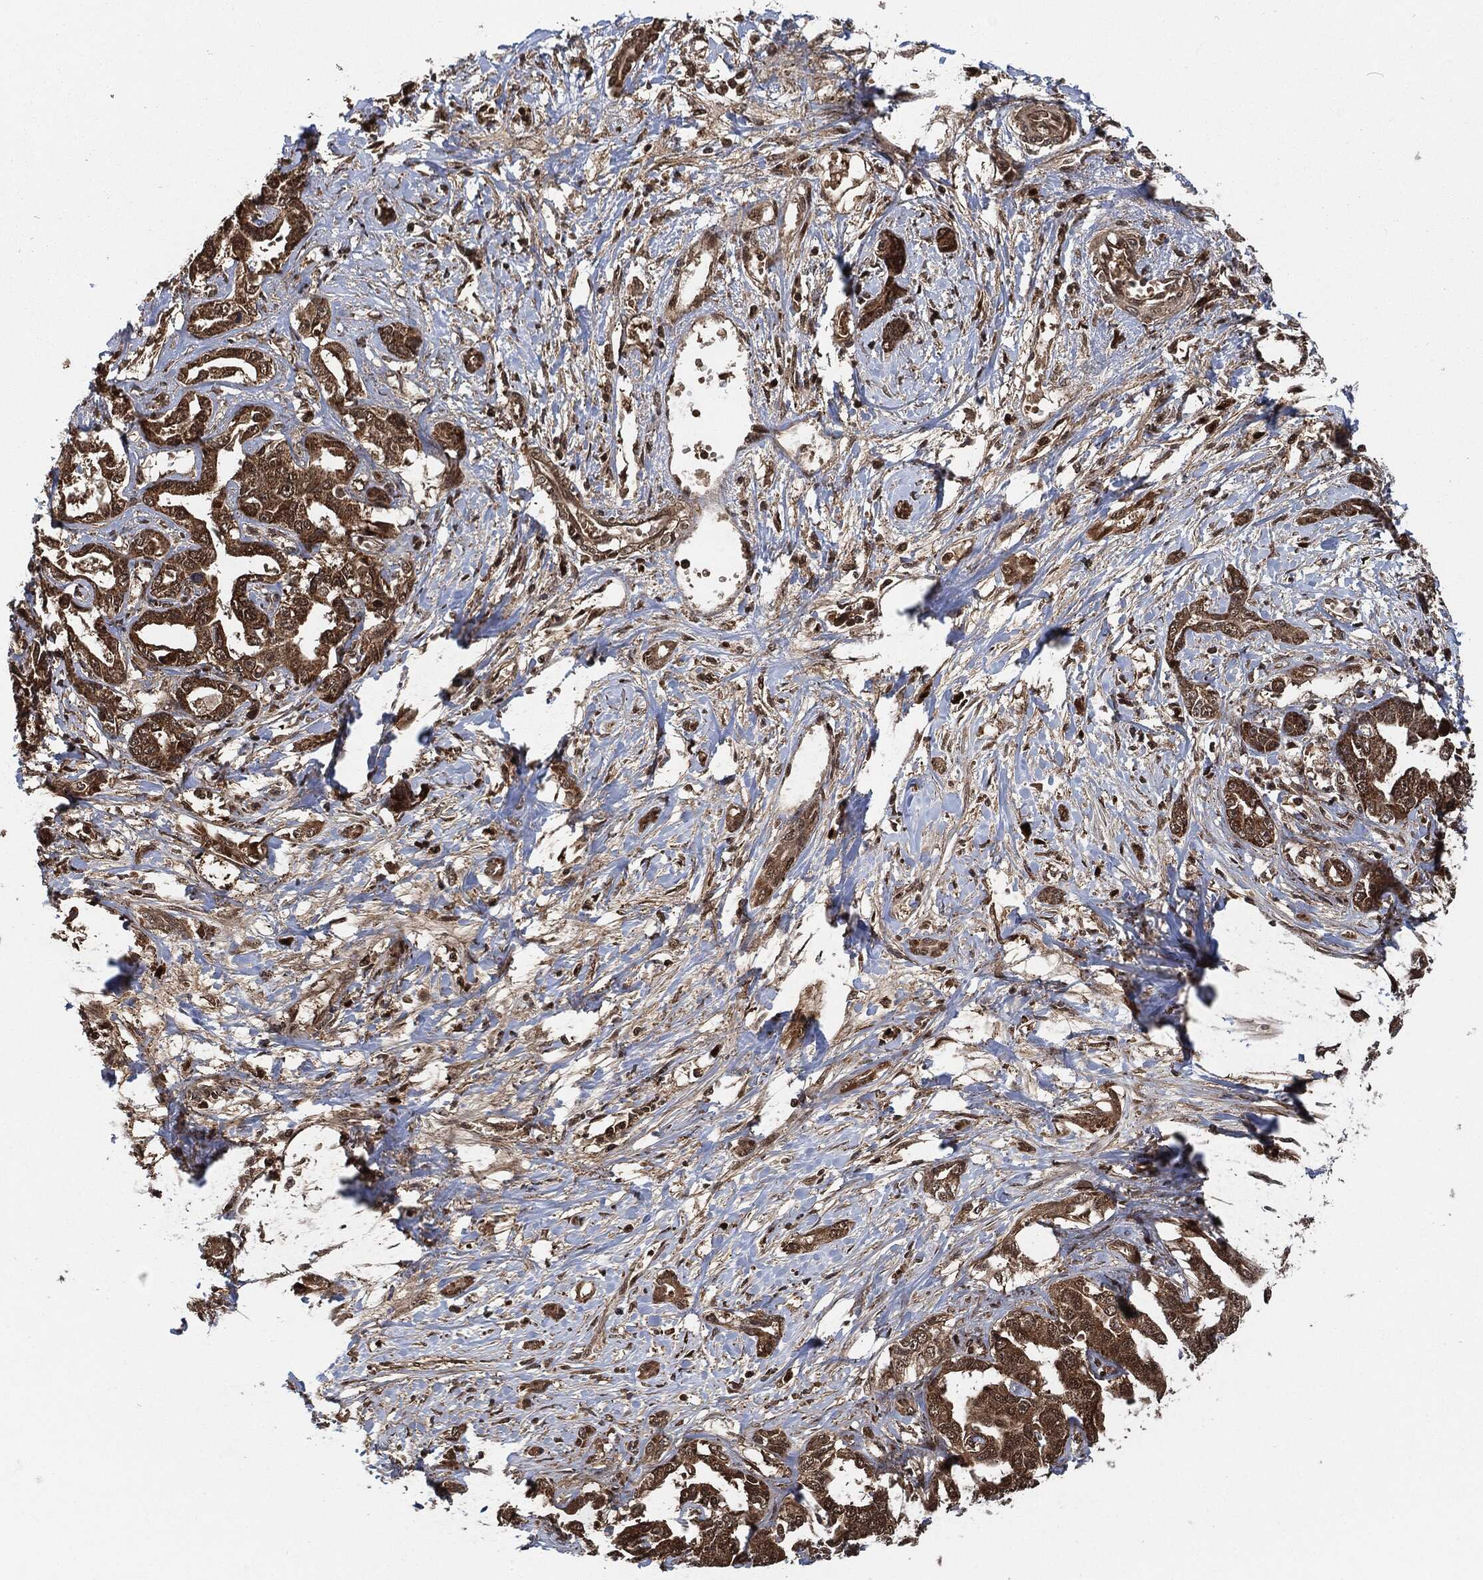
{"staining": {"intensity": "strong", "quantity": ">75%", "location": "cytoplasmic/membranous,nuclear"}, "tissue": "liver cancer", "cell_type": "Tumor cells", "image_type": "cancer", "snomed": [{"axis": "morphology", "description": "Cholangiocarcinoma"}, {"axis": "topography", "description": "Liver"}], "caption": "IHC (DAB (3,3'-diaminobenzidine)) staining of liver cholangiocarcinoma exhibits strong cytoplasmic/membranous and nuclear protein positivity in about >75% of tumor cells. (Stains: DAB (3,3'-diaminobenzidine) in brown, nuclei in blue, Microscopy: brightfield microscopy at high magnification).", "gene": "CUTA", "patient": {"sex": "male", "age": 59}}